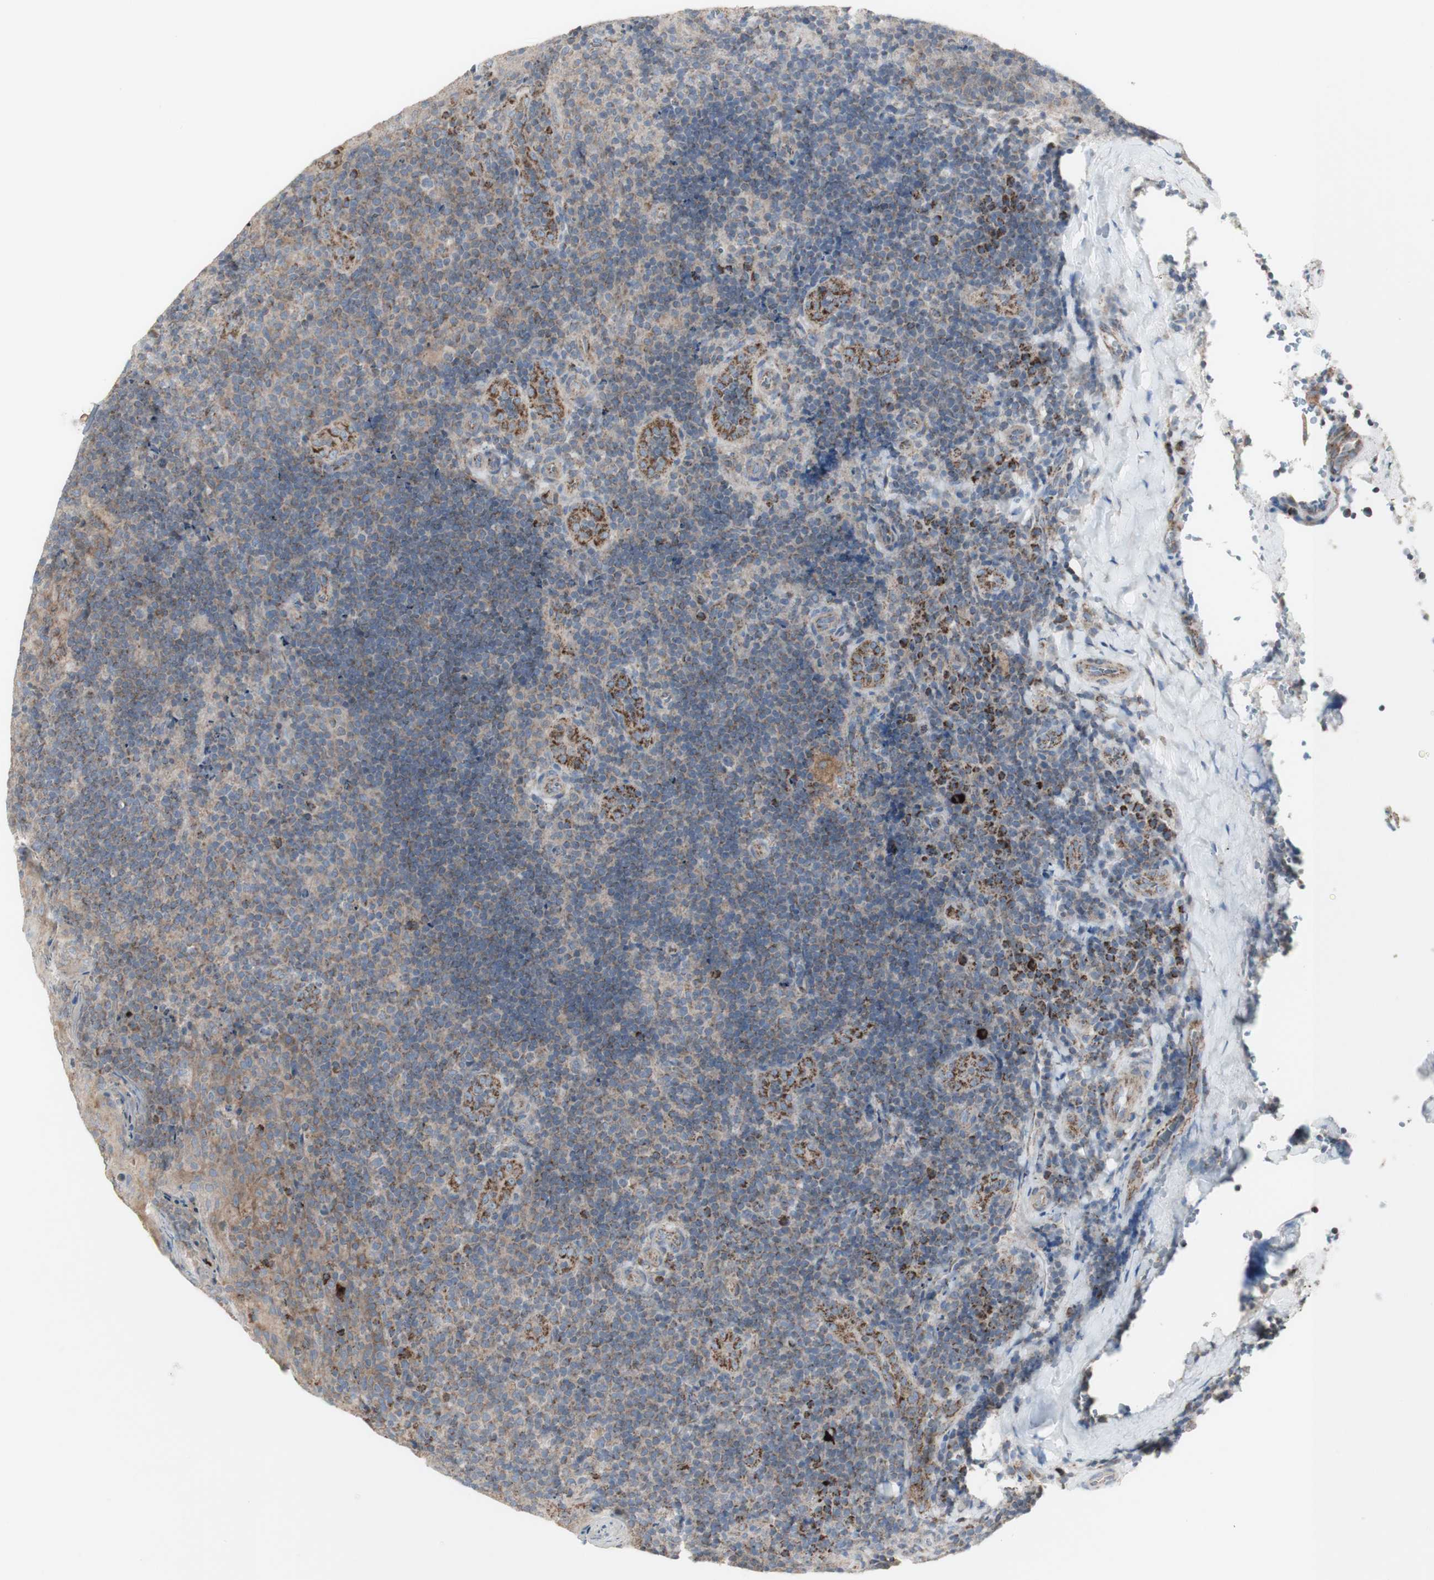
{"staining": {"intensity": "weak", "quantity": "25%-75%", "location": "cytoplasmic/membranous"}, "tissue": "tonsil", "cell_type": "Germinal center cells", "image_type": "normal", "snomed": [{"axis": "morphology", "description": "Normal tissue, NOS"}, {"axis": "topography", "description": "Tonsil"}], "caption": "This is an image of IHC staining of unremarkable tonsil, which shows weak expression in the cytoplasmic/membranous of germinal center cells.", "gene": "C3orf52", "patient": {"sex": "male", "age": 17}}